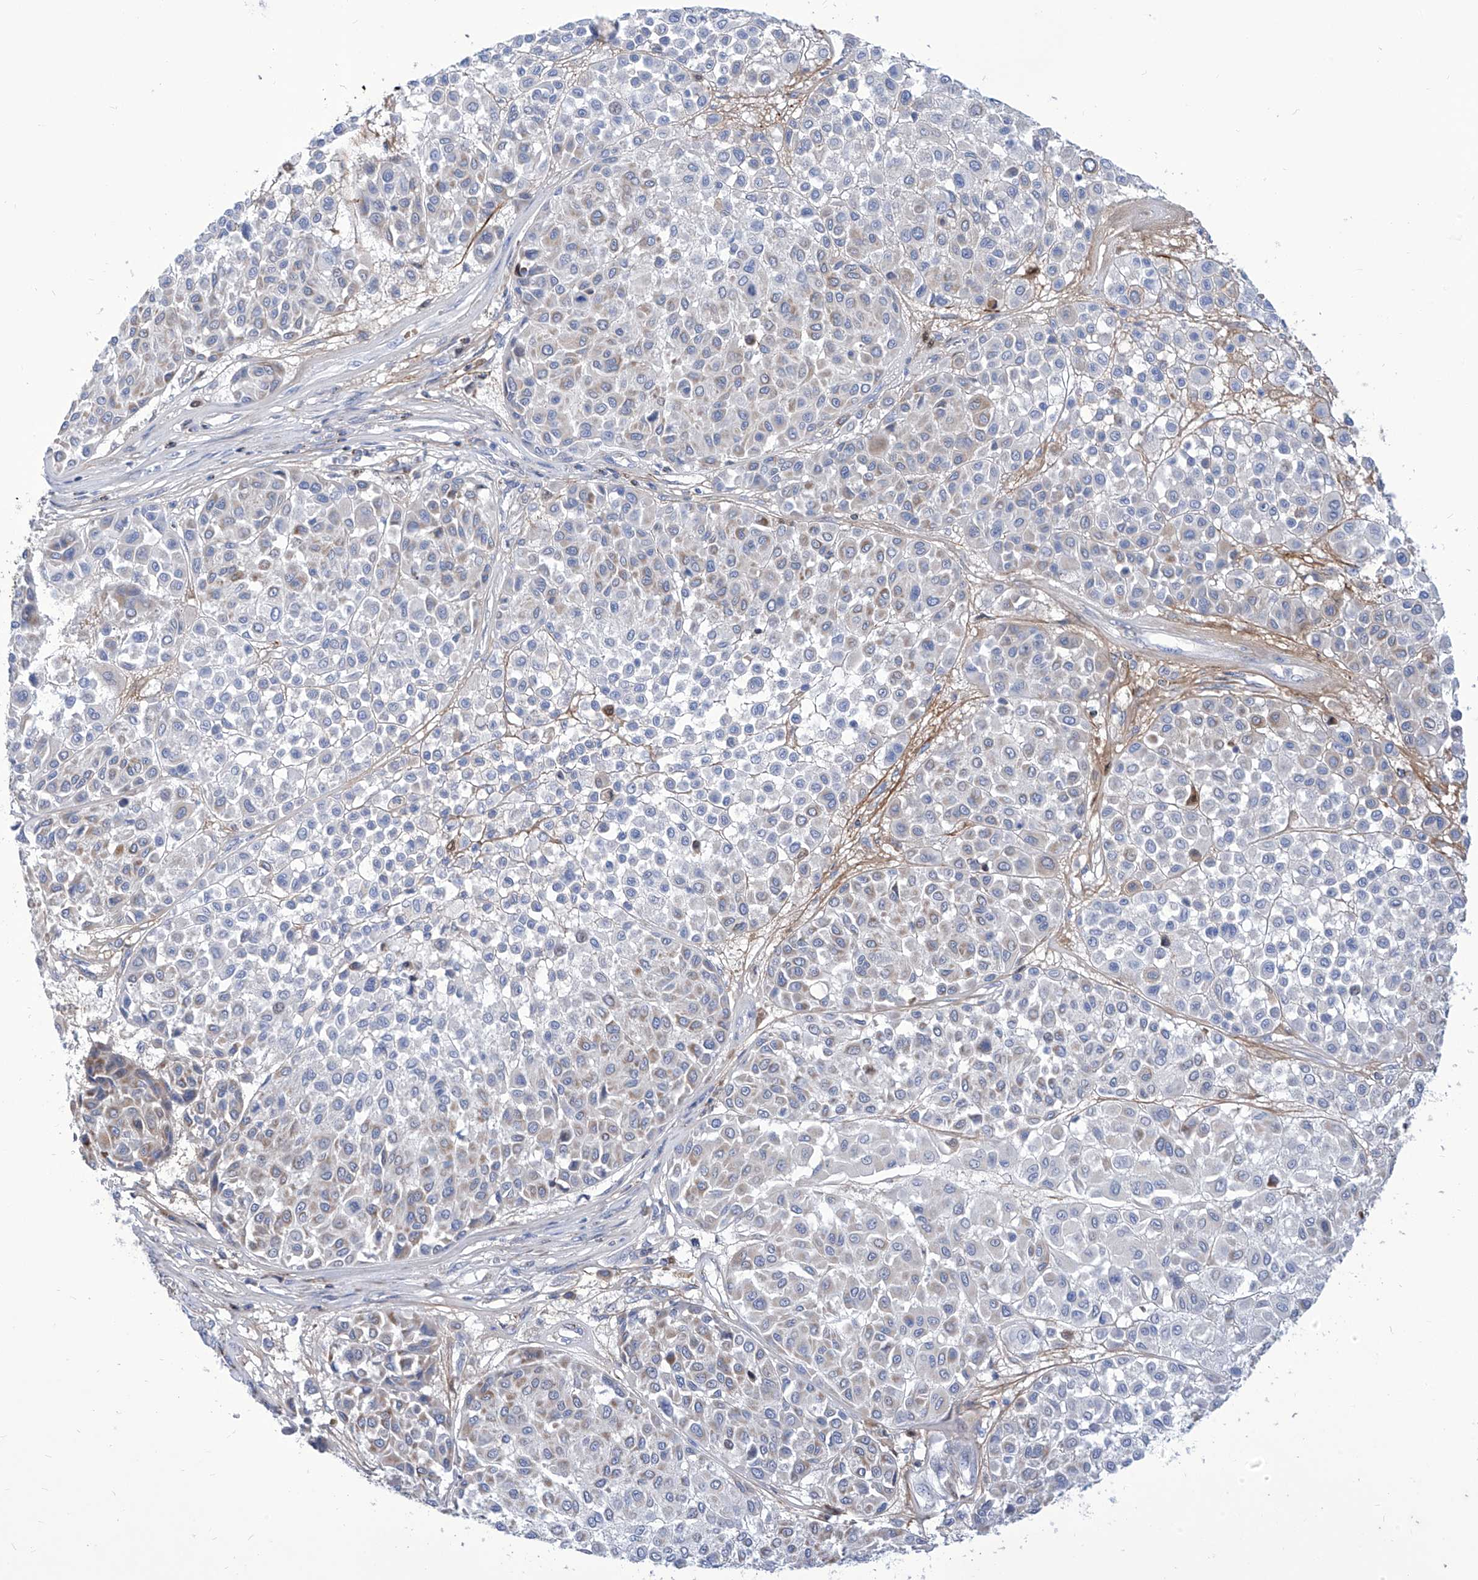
{"staining": {"intensity": "negative", "quantity": "none", "location": "none"}, "tissue": "melanoma", "cell_type": "Tumor cells", "image_type": "cancer", "snomed": [{"axis": "morphology", "description": "Malignant melanoma, Metastatic site"}, {"axis": "topography", "description": "Soft tissue"}], "caption": "Immunohistochemical staining of human malignant melanoma (metastatic site) shows no significant staining in tumor cells.", "gene": "SRBD1", "patient": {"sex": "male", "age": 41}}